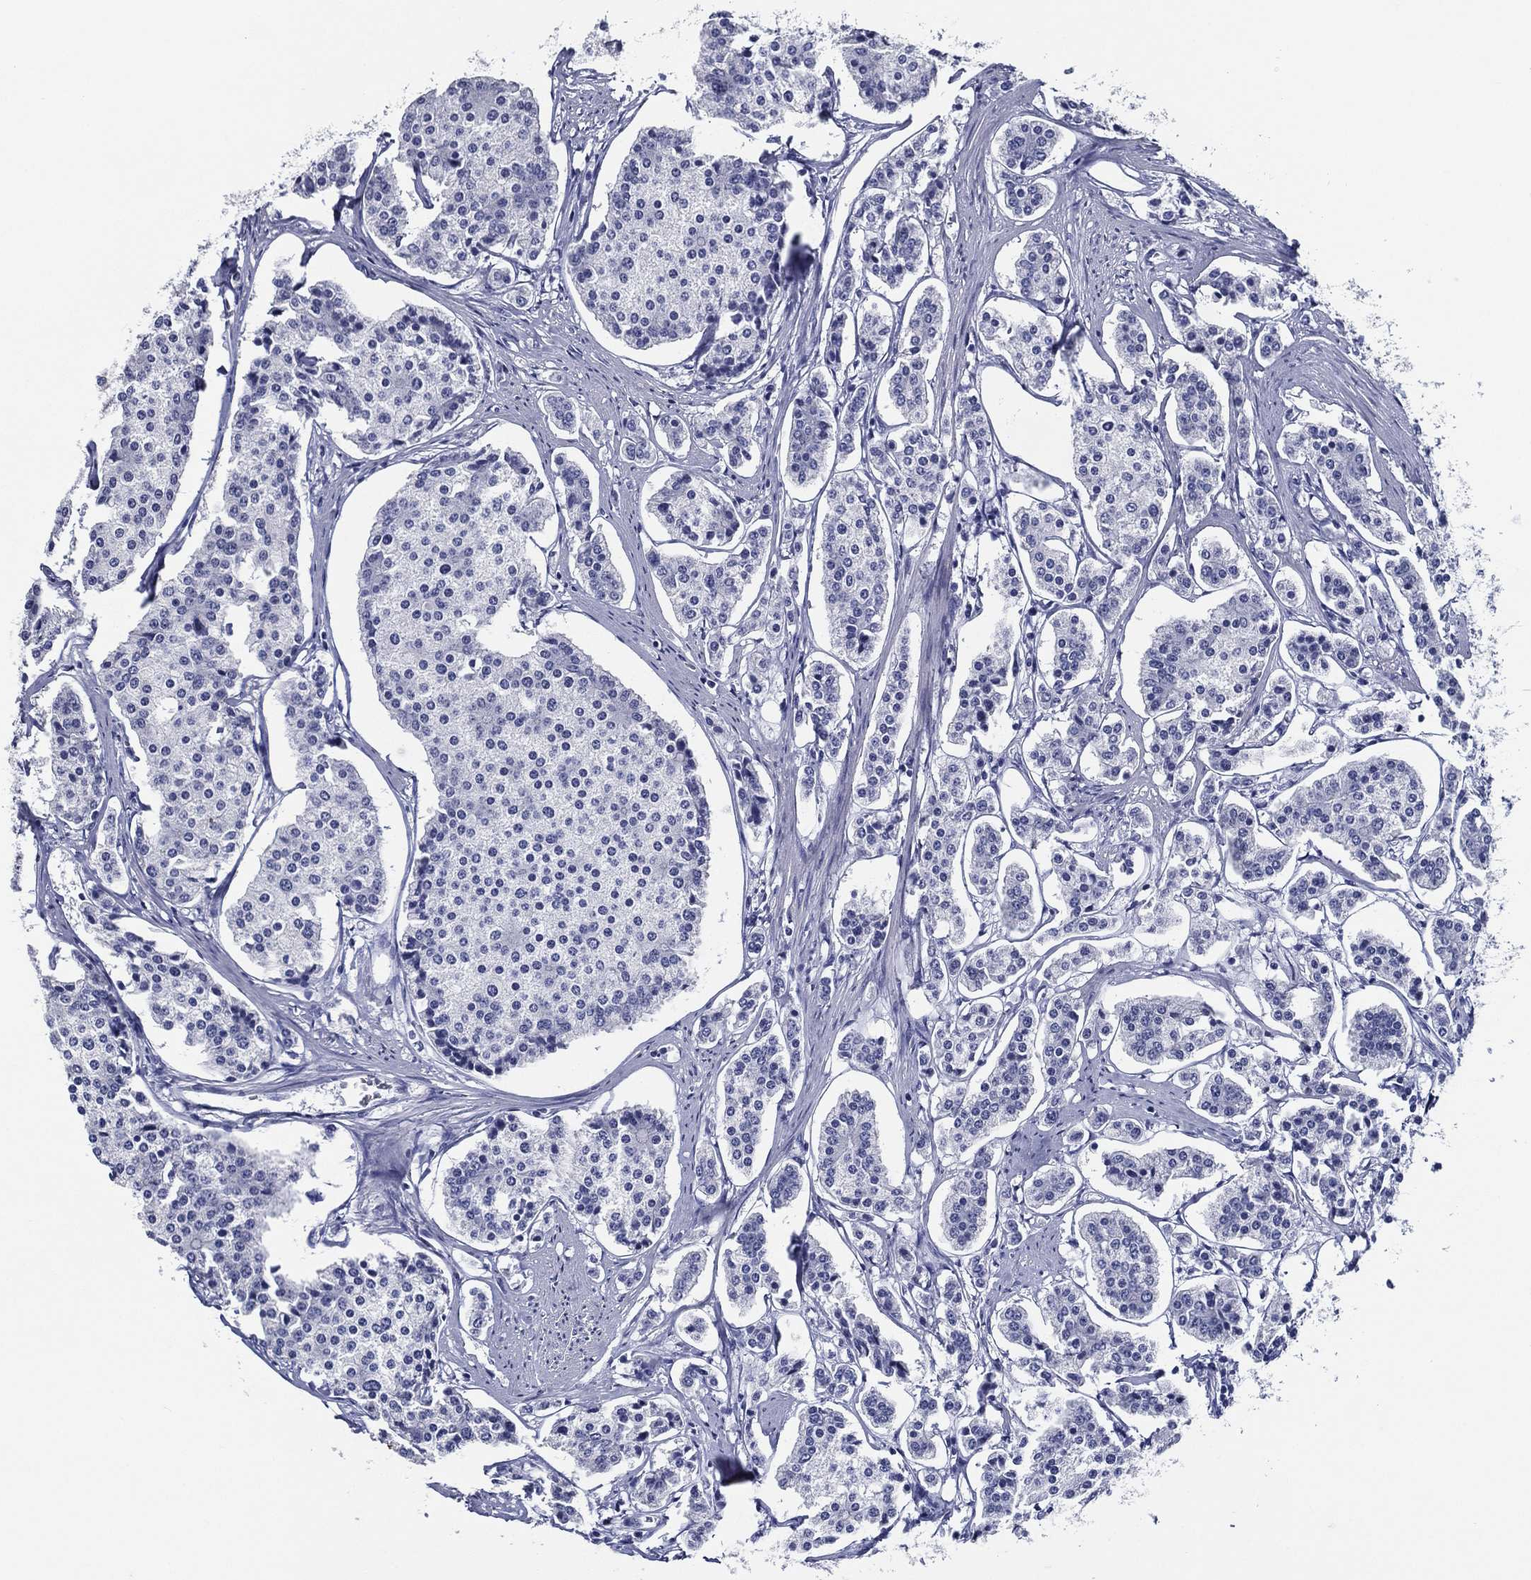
{"staining": {"intensity": "negative", "quantity": "none", "location": "none"}, "tissue": "carcinoid", "cell_type": "Tumor cells", "image_type": "cancer", "snomed": [{"axis": "morphology", "description": "Carcinoid, malignant, NOS"}, {"axis": "topography", "description": "Small intestine"}], "caption": "Immunohistochemistry image of carcinoid (malignant) stained for a protein (brown), which displays no staining in tumor cells. (DAB immunohistochemistry with hematoxylin counter stain).", "gene": "ACE2", "patient": {"sex": "female", "age": 65}}